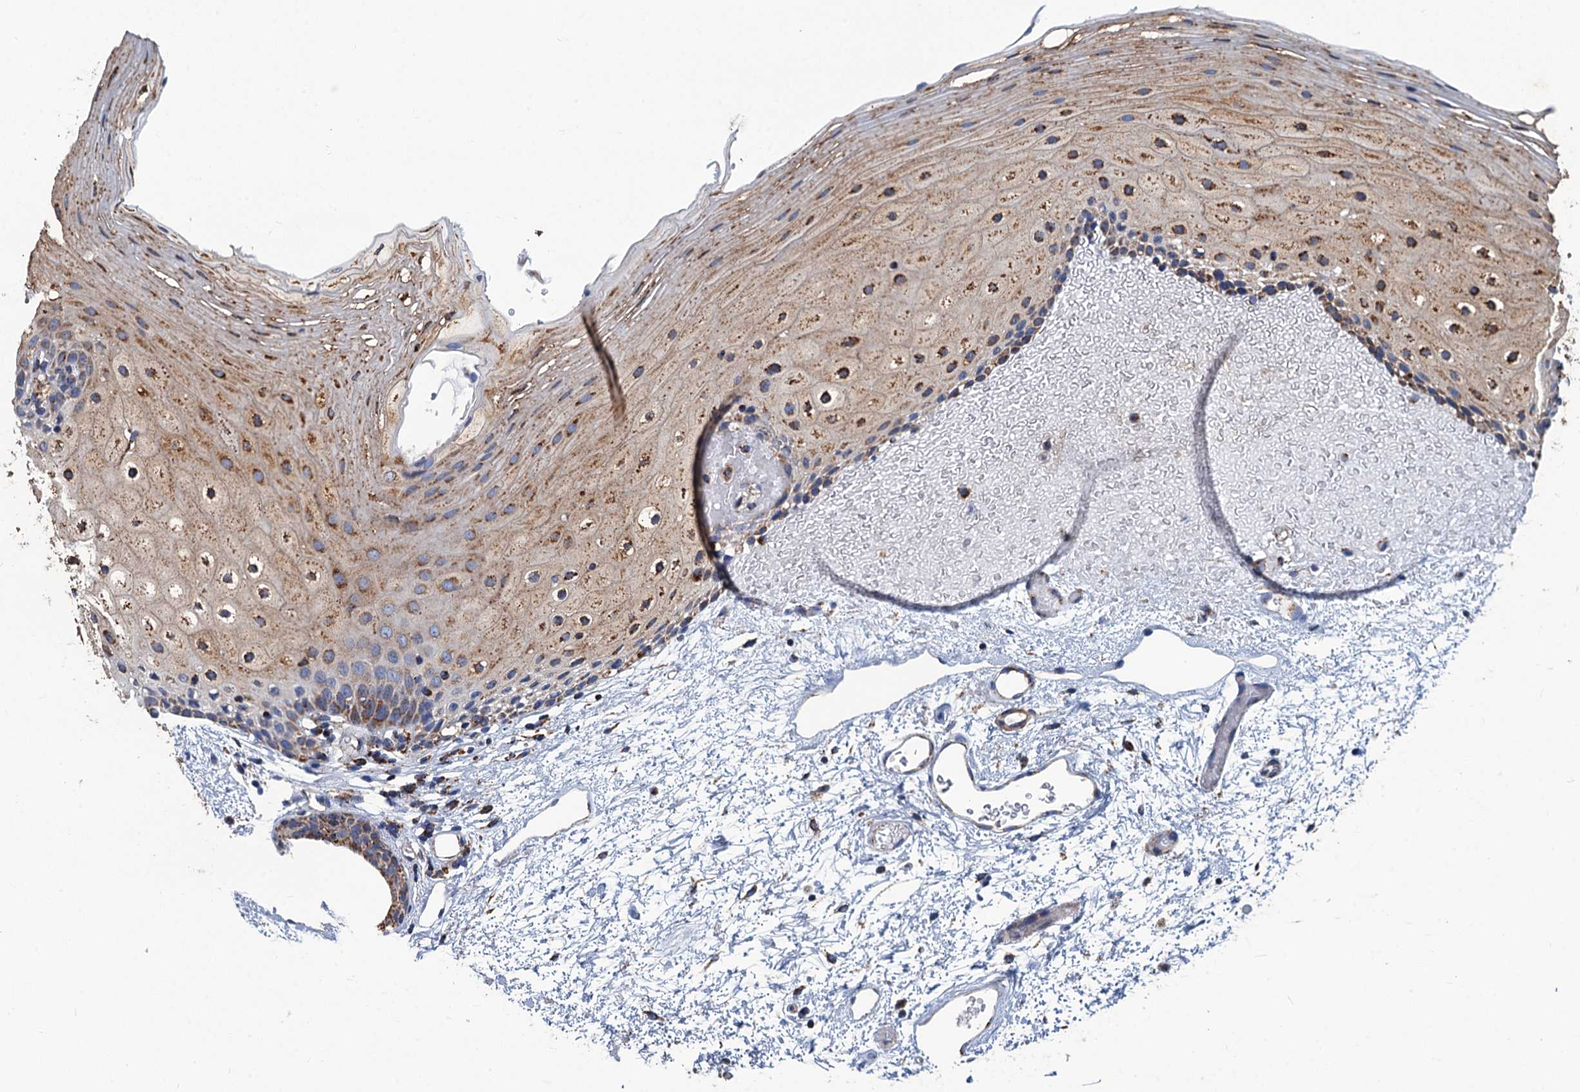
{"staining": {"intensity": "moderate", "quantity": "25%-75%", "location": "cytoplasmic/membranous"}, "tissue": "oral mucosa", "cell_type": "Squamous epithelial cells", "image_type": "normal", "snomed": [{"axis": "morphology", "description": "Normal tissue, NOS"}, {"axis": "topography", "description": "Oral tissue"}], "caption": "High-power microscopy captured an immunohistochemistry (IHC) micrograph of normal oral mucosa, revealing moderate cytoplasmic/membranous expression in approximately 25%-75% of squamous epithelial cells.", "gene": "IVD", "patient": {"sex": "female", "age": 70}}